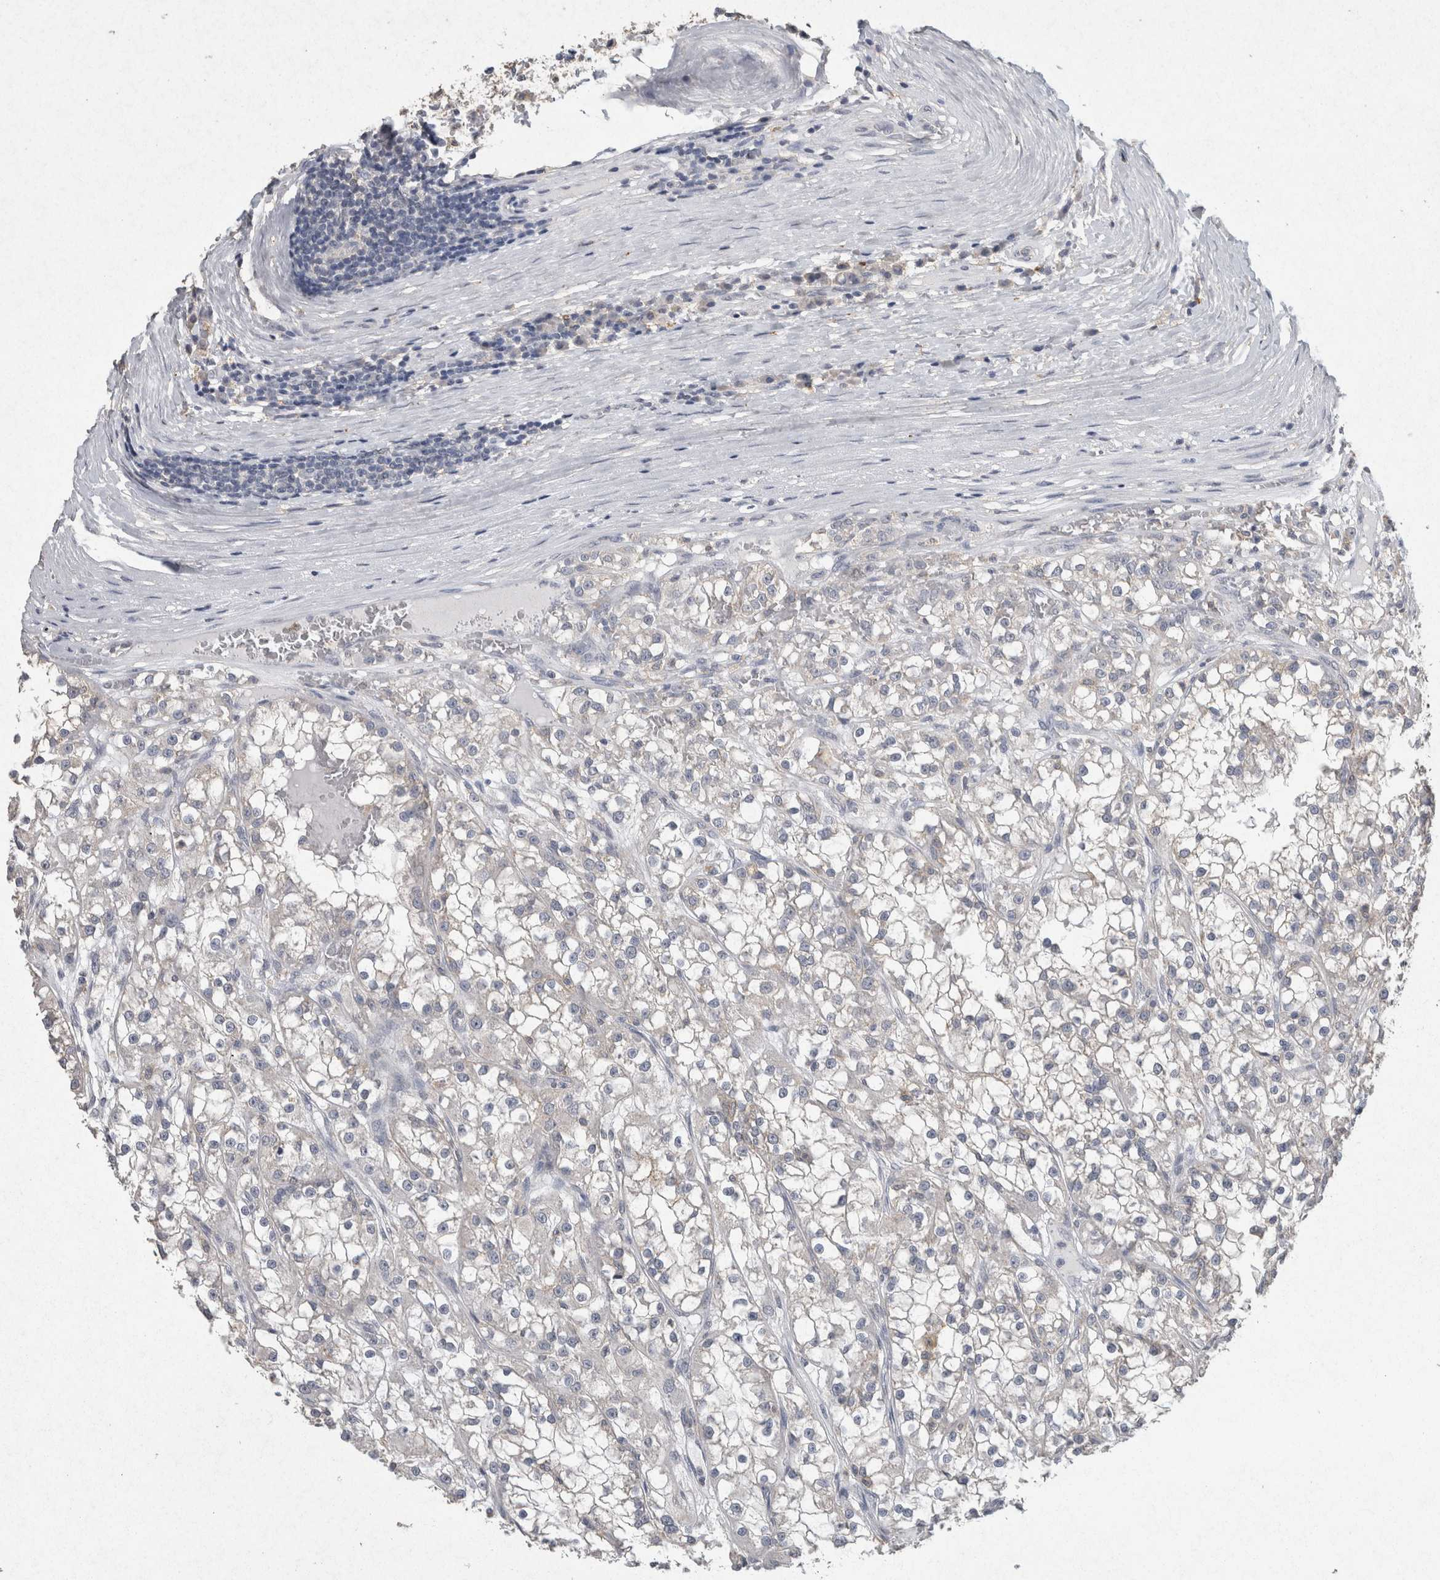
{"staining": {"intensity": "negative", "quantity": "none", "location": "none"}, "tissue": "renal cancer", "cell_type": "Tumor cells", "image_type": "cancer", "snomed": [{"axis": "morphology", "description": "Adenocarcinoma, NOS"}, {"axis": "topography", "description": "Kidney"}], "caption": "Image shows no significant protein staining in tumor cells of adenocarcinoma (renal).", "gene": "CNTFR", "patient": {"sex": "female", "age": 52}}